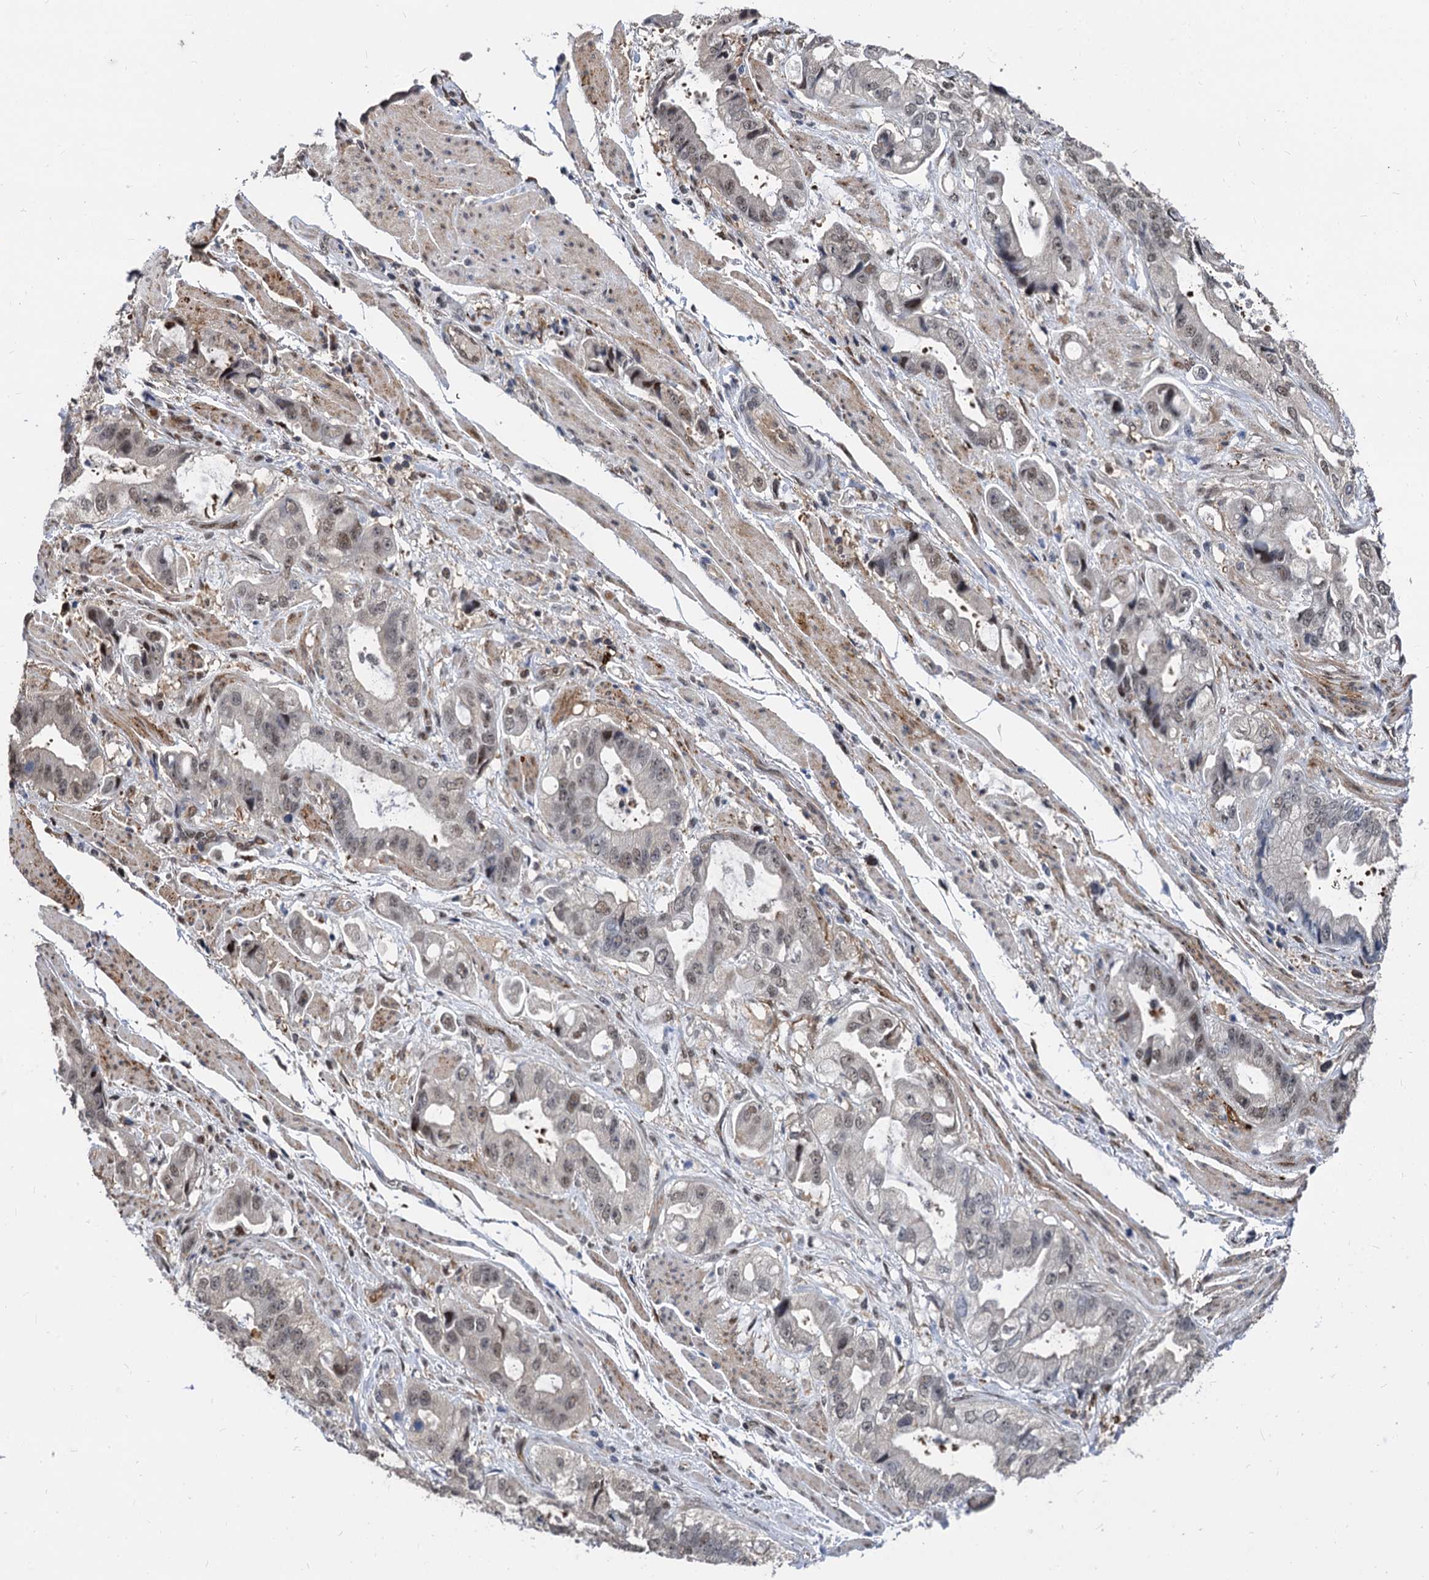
{"staining": {"intensity": "weak", "quantity": ">75%", "location": "nuclear"}, "tissue": "stomach cancer", "cell_type": "Tumor cells", "image_type": "cancer", "snomed": [{"axis": "morphology", "description": "Adenocarcinoma, NOS"}, {"axis": "topography", "description": "Stomach"}], "caption": "Immunohistochemistry (IHC) micrograph of neoplastic tissue: human stomach adenocarcinoma stained using immunohistochemistry (IHC) demonstrates low levels of weak protein expression localized specifically in the nuclear of tumor cells, appearing as a nuclear brown color.", "gene": "PSMD4", "patient": {"sex": "male", "age": 62}}